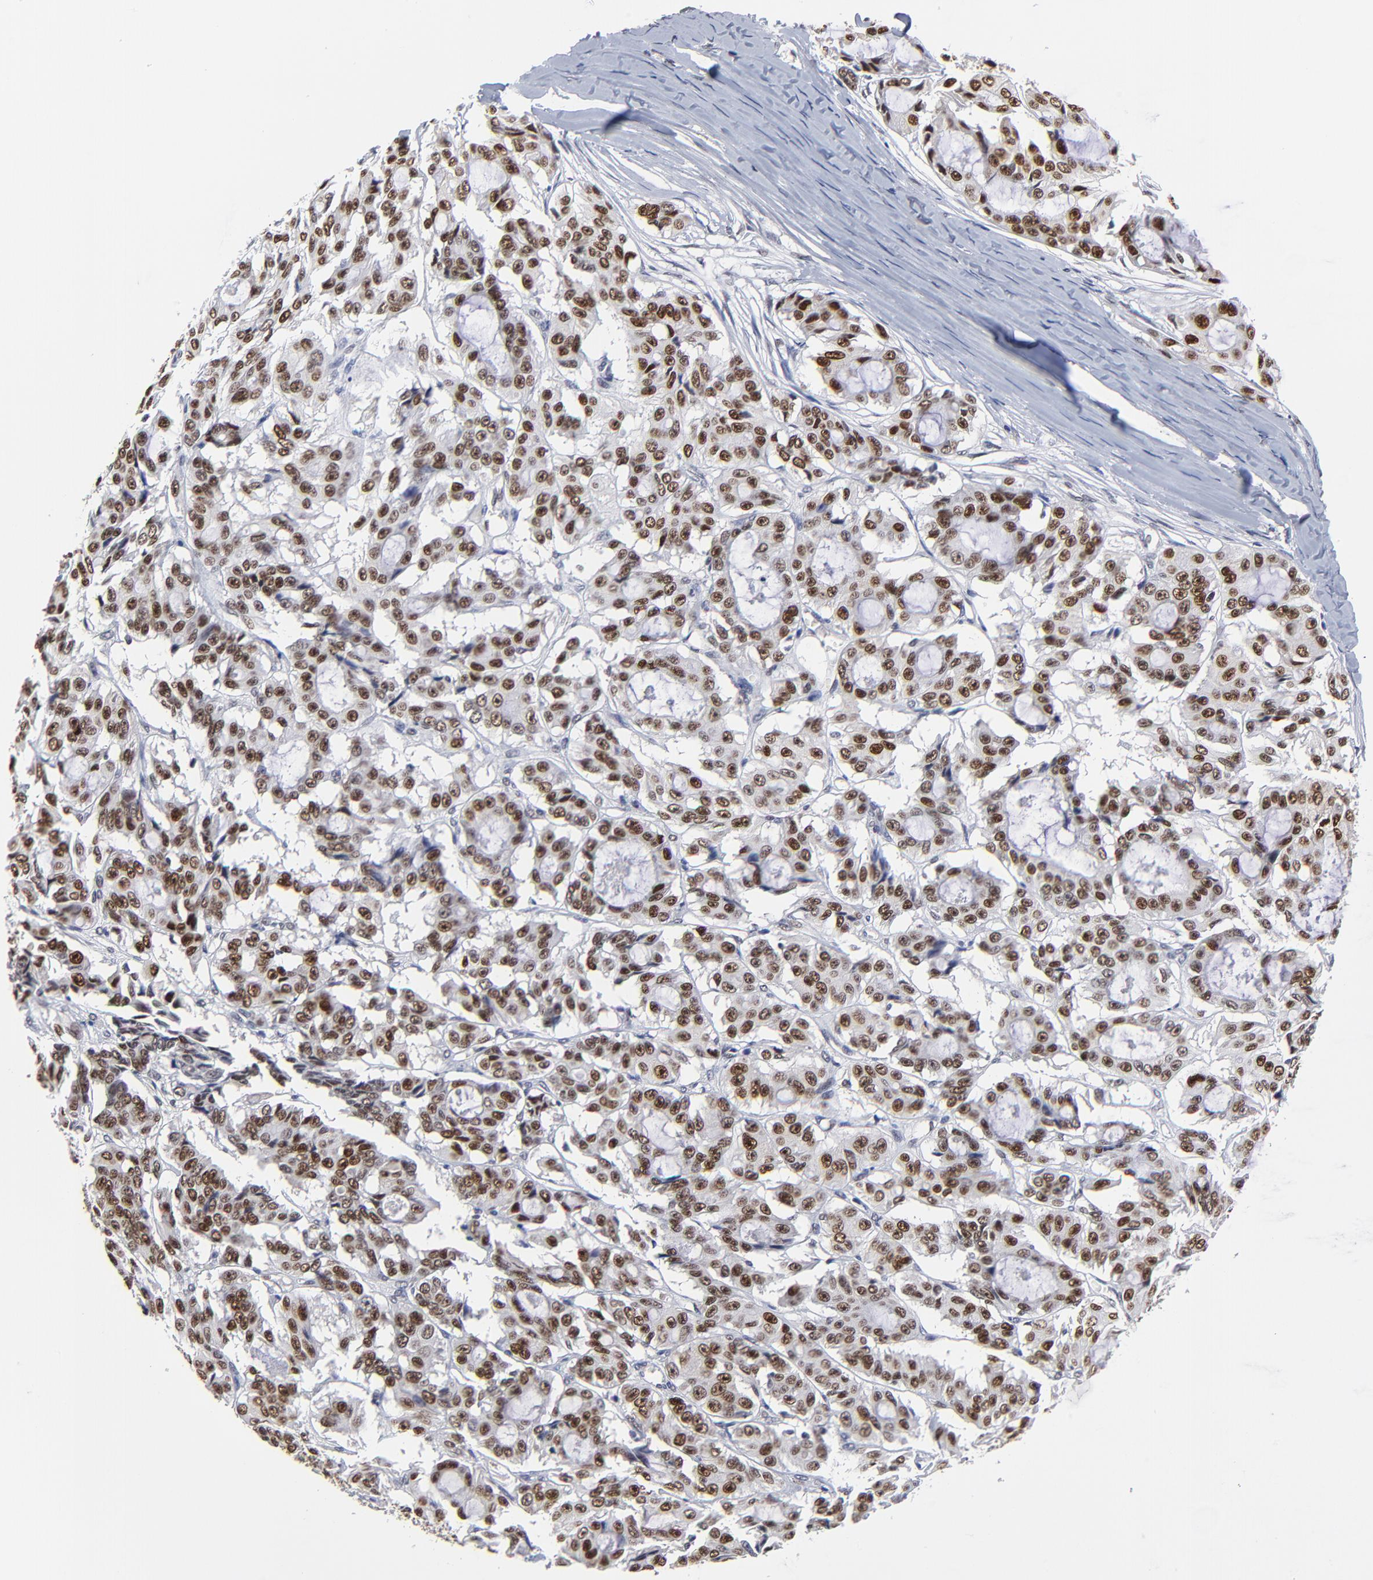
{"staining": {"intensity": "strong", "quantity": ">75%", "location": "nuclear"}, "tissue": "ovarian cancer", "cell_type": "Tumor cells", "image_type": "cancer", "snomed": [{"axis": "morphology", "description": "Carcinoma, endometroid"}, {"axis": "topography", "description": "Ovary"}], "caption": "Brown immunohistochemical staining in human endometroid carcinoma (ovarian) exhibits strong nuclear expression in about >75% of tumor cells.", "gene": "OGFOD1", "patient": {"sex": "female", "age": 61}}